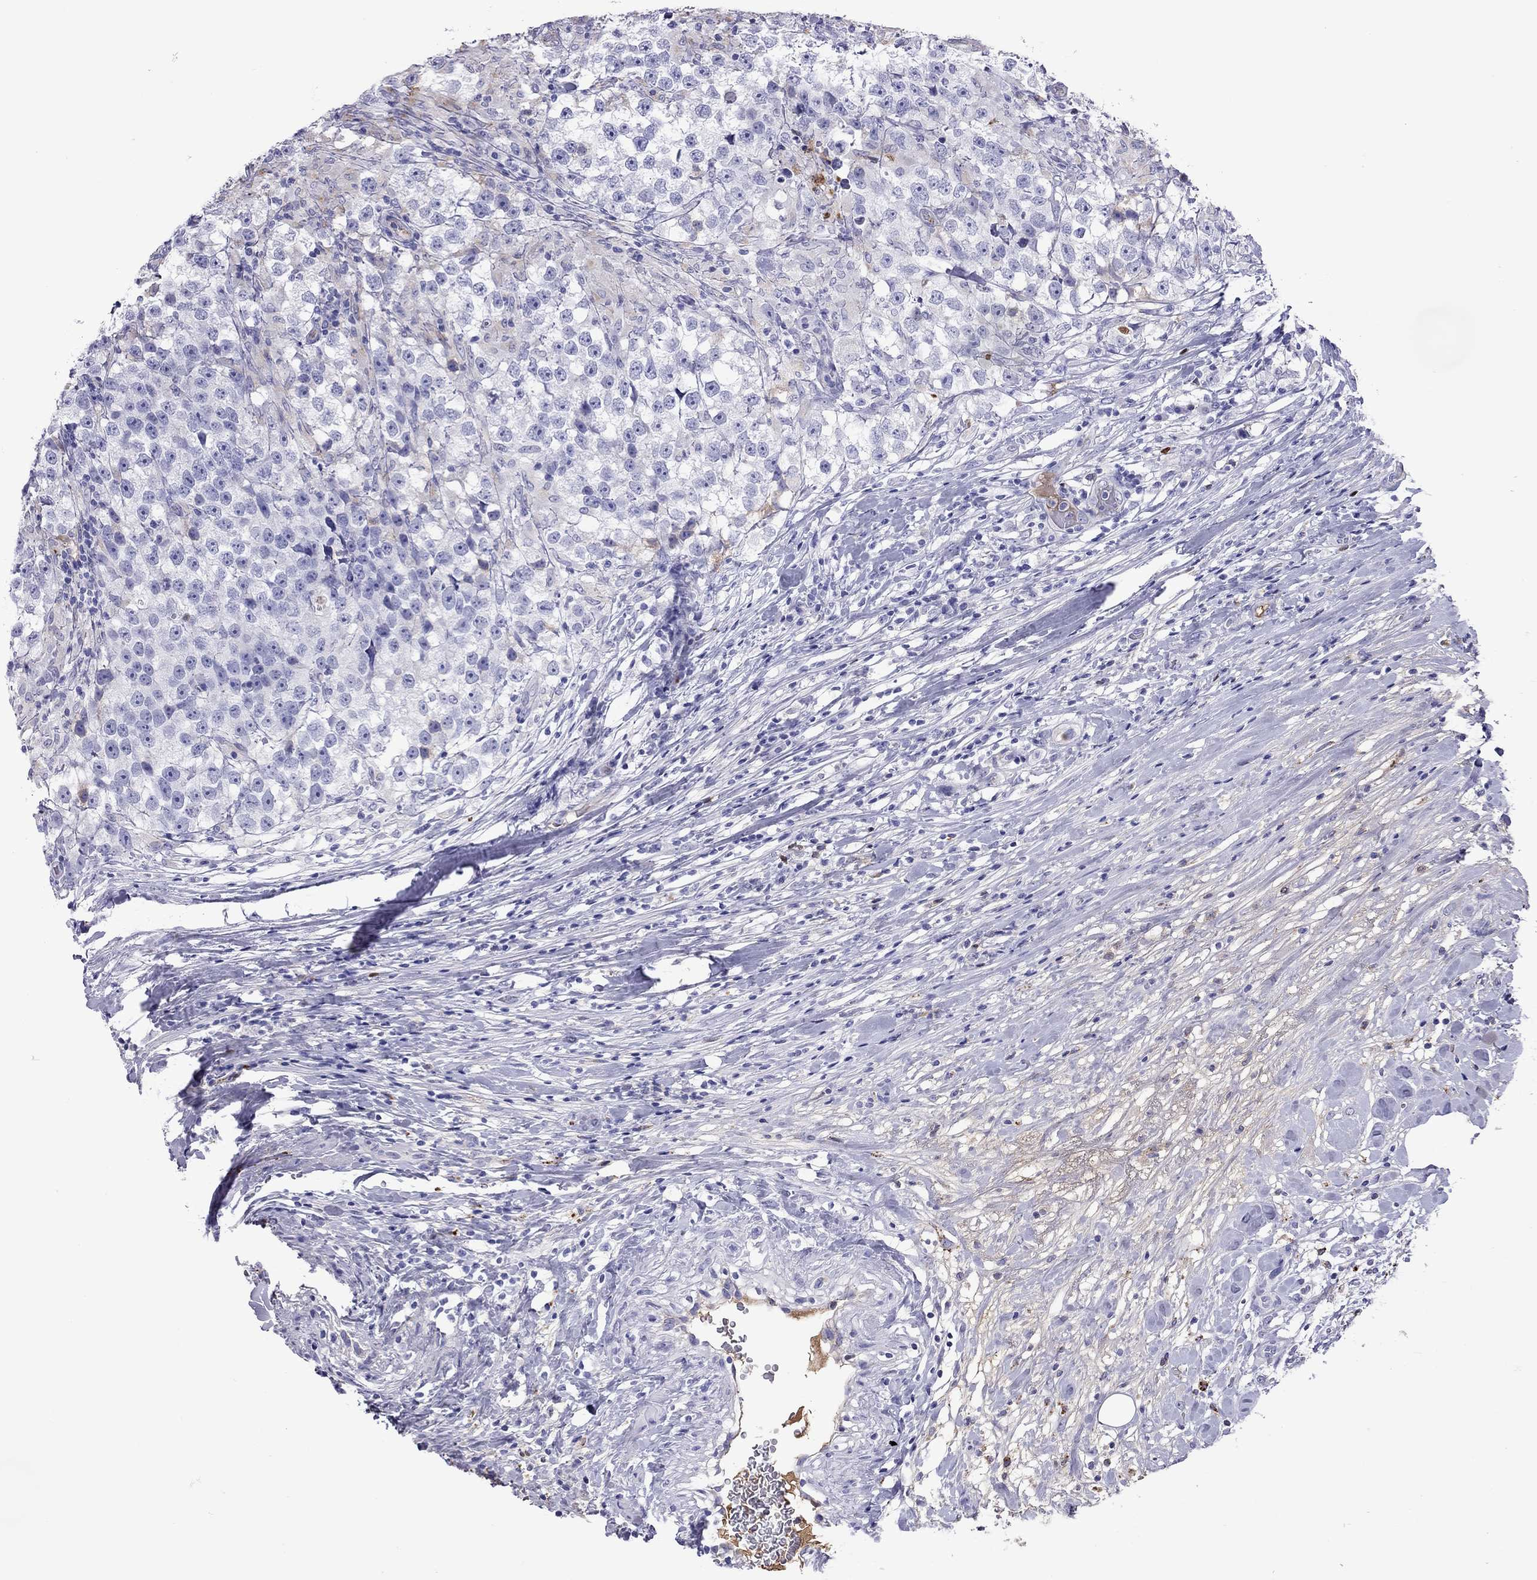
{"staining": {"intensity": "negative", "quantity": "none", "location": "none"}, "tissue": "testis cancer", "cell_type": "Tumor cells", "image_type": "cancer", "snomed": [{"axis": "morphology", "description": "Seminoma, NOS"}, {"axis": "topography", "description": "Testis"}], "caption": "This is a image of immunohistochemistry (IHC) staining of testis cancer, which shows no positivity in tumor cells.", "gene": "SERPINA3", "patient": {"sex": "male", "age": 46}}